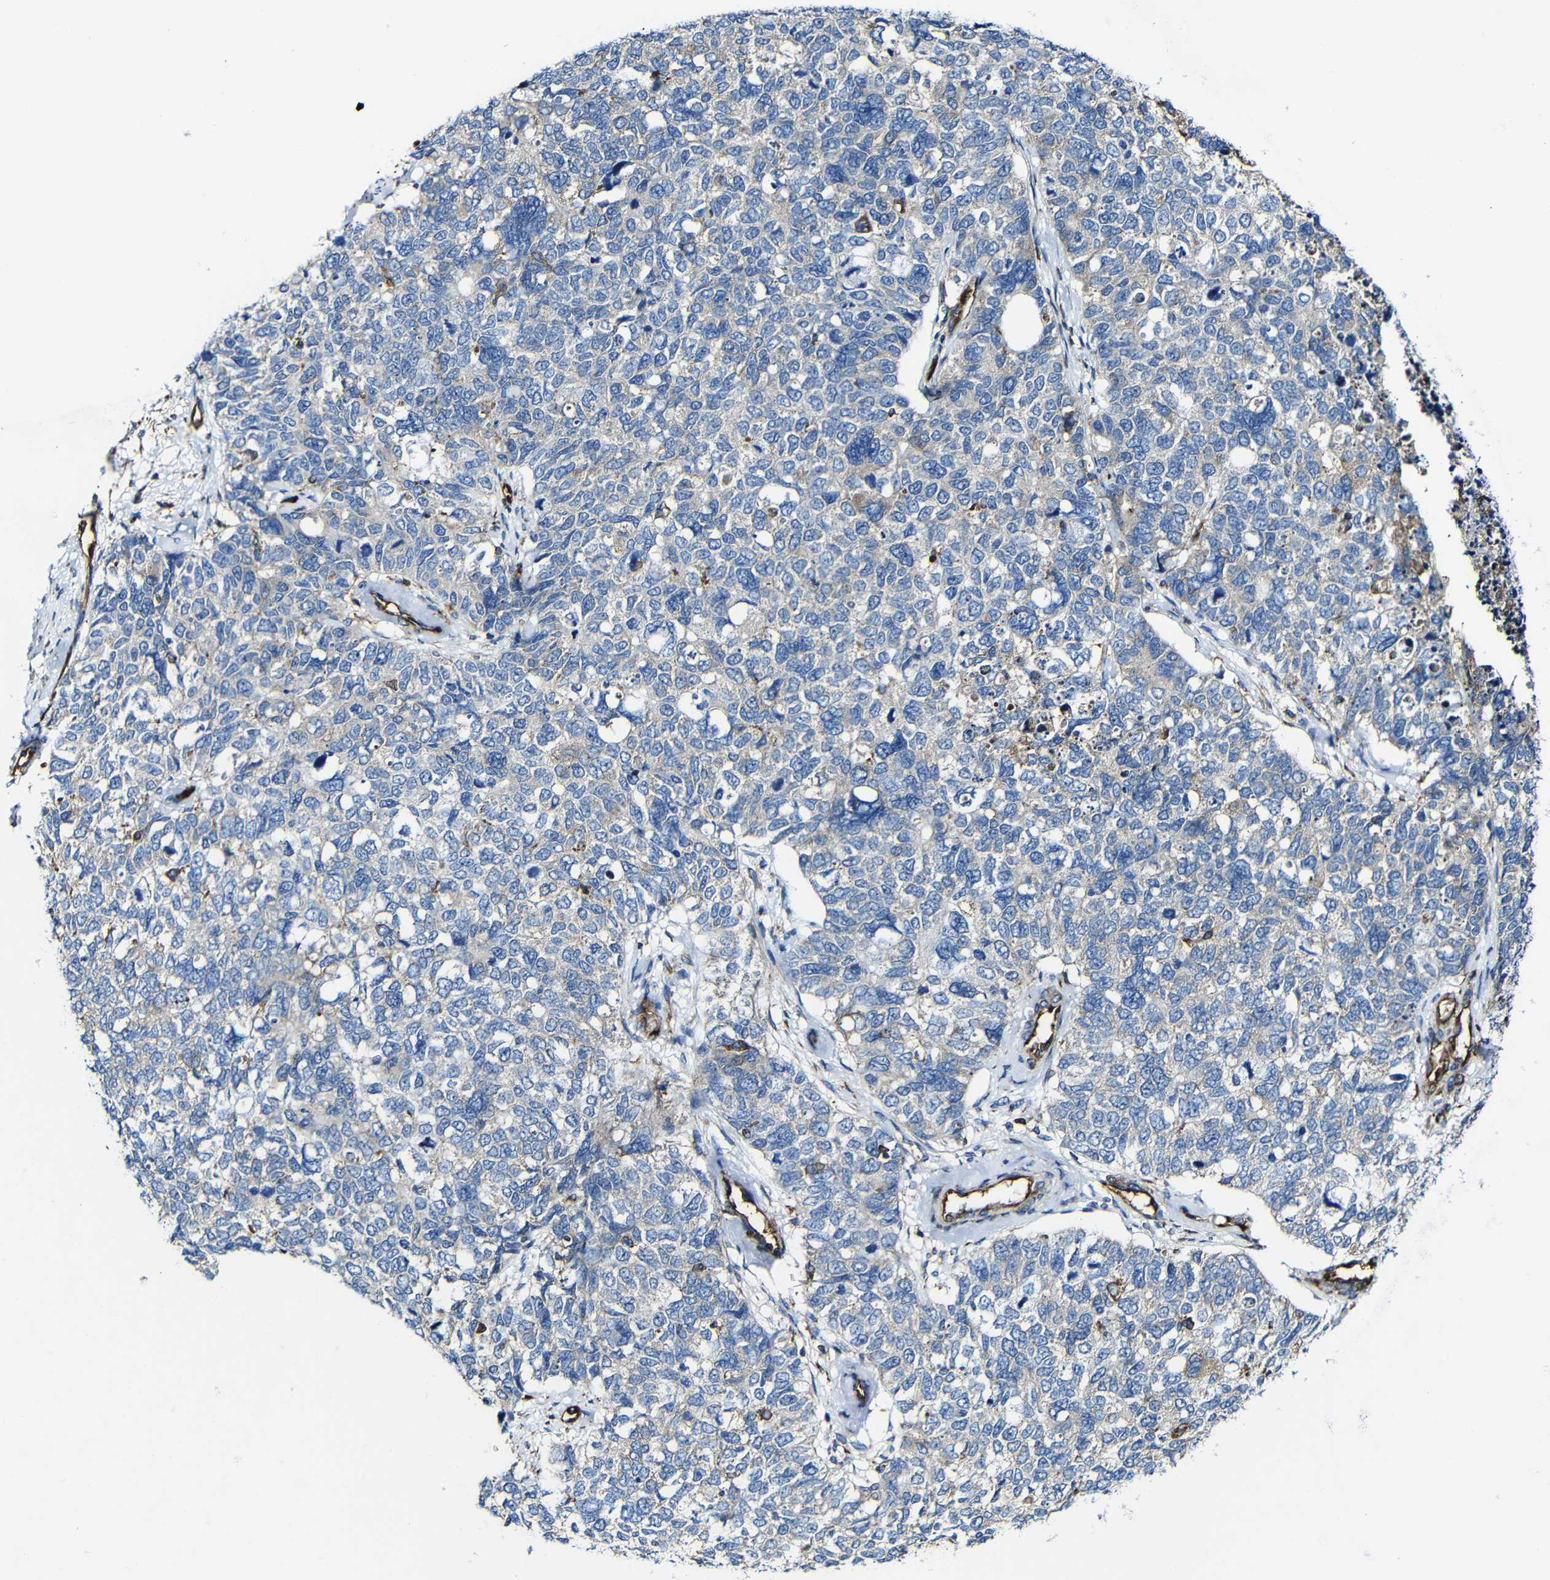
{"staining": {"intensity": "negative", "quantity": "none", "location": "none"}, "tissue": "cervical cancer", "cell_type": "Tumor cells", "image_type": "cancer", "snomed": [{"axis": "morphology", "description": "Squamous cell carcinoma, NOS"}, {"axis": "topography", "description": "Cervix"}], "caption": "This is an IHC photomicrograph of cervical cancer (squamous cell carcinoma). There is no staining in tumor cells.", "gene": "MSN", "patient": {"sex": "female", "age": 63}}